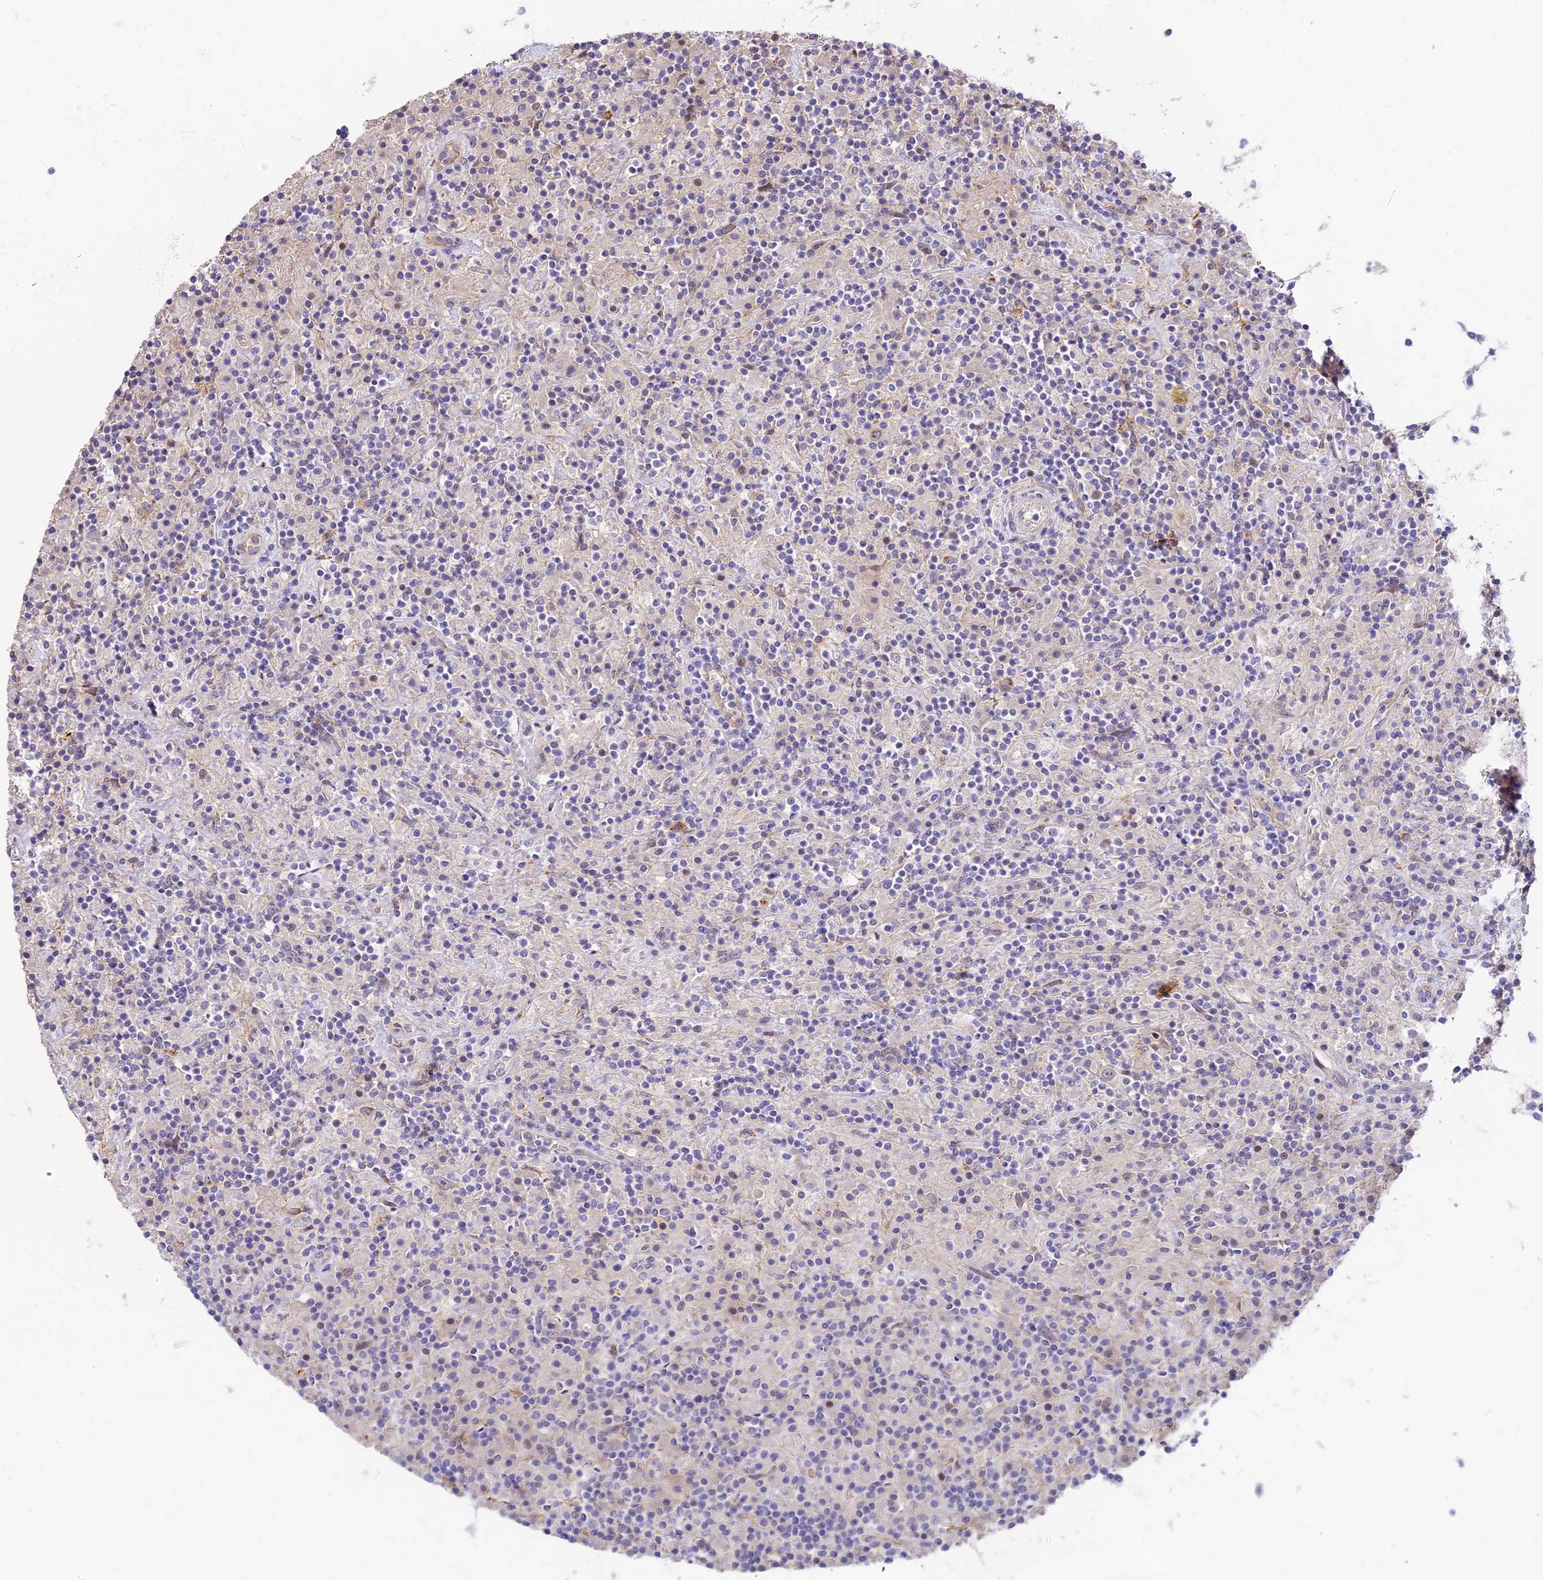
{"staining": {"intensity": "negative", "quantity": "none", "location": "none"}, "tissue": "lymphoma", "cell_type": "Tumor cells", "image_type": "cancer", "snomed": [{"axis": "morphology", "description": "Hodgkin's disease, NOS"}, {"axis": "topography", "description": "Lymph node"}], "caption": "DAB immunohistochemical staining of human Hodgkin's disease demonstrates no significant positivity in tumor cells.", "gene": "NOD2", "patient": {"sex": "male", "age": 70}}